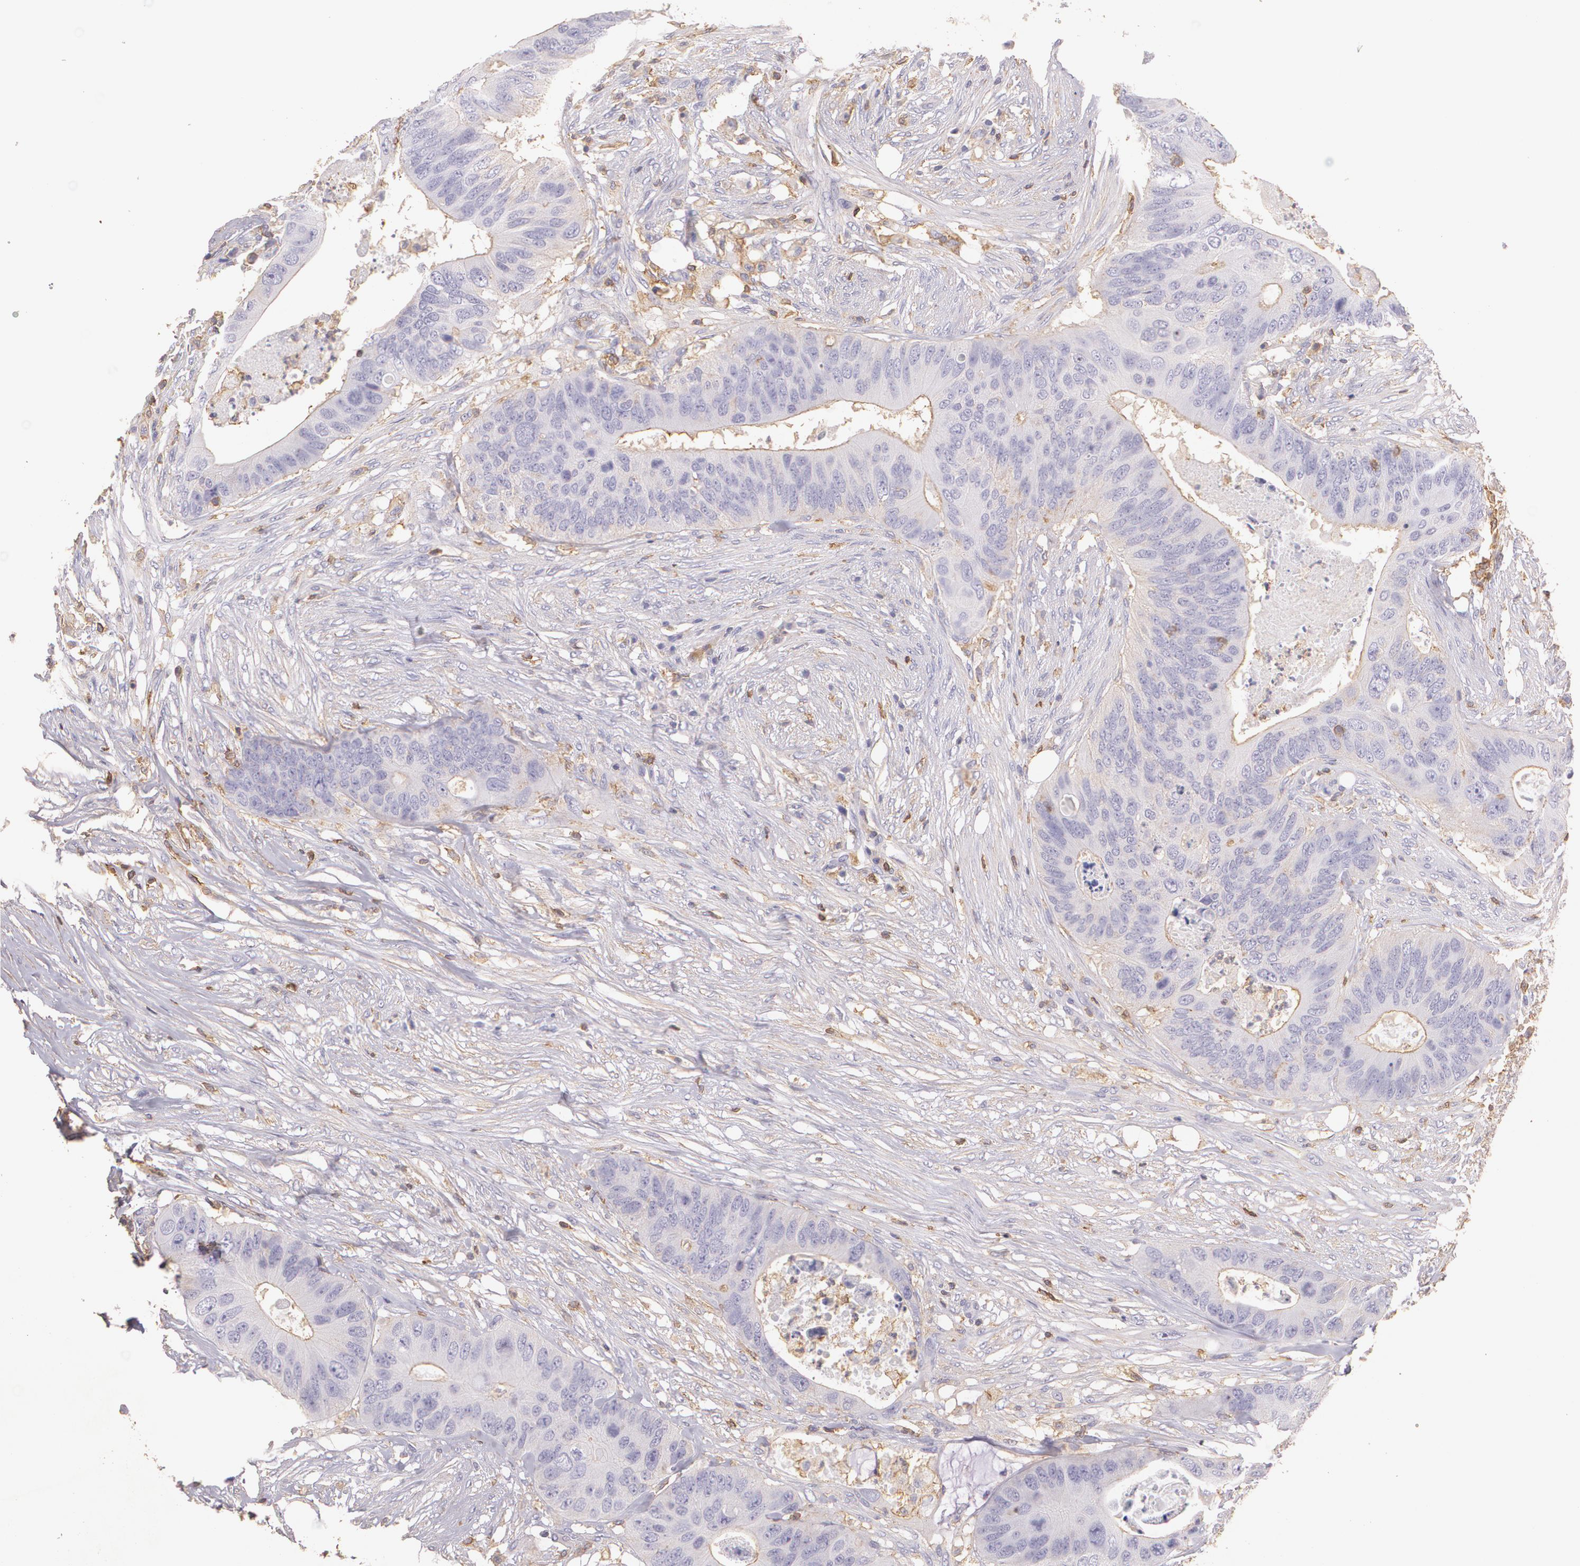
{"staining": {"intensity": "weak", "quantity": "<25%", "location": "cytoplasmic/membranous"}, "tissue": "colorectal cancer", "cell_type": "Tumor cells", "image_type": "cancer", "snomed": [{"axis": "morphology", "description": "Adenocarcinoma, NOS"}, {"axis": "topography", "description": "Colon"}], "caption": "The immunohistochemistry image has no significant staining in tumor cells of adenocarcinoma (colorectal) tissue.", "gene": "TGFBR1", "patient": {"sex": "male", "age": 71}}